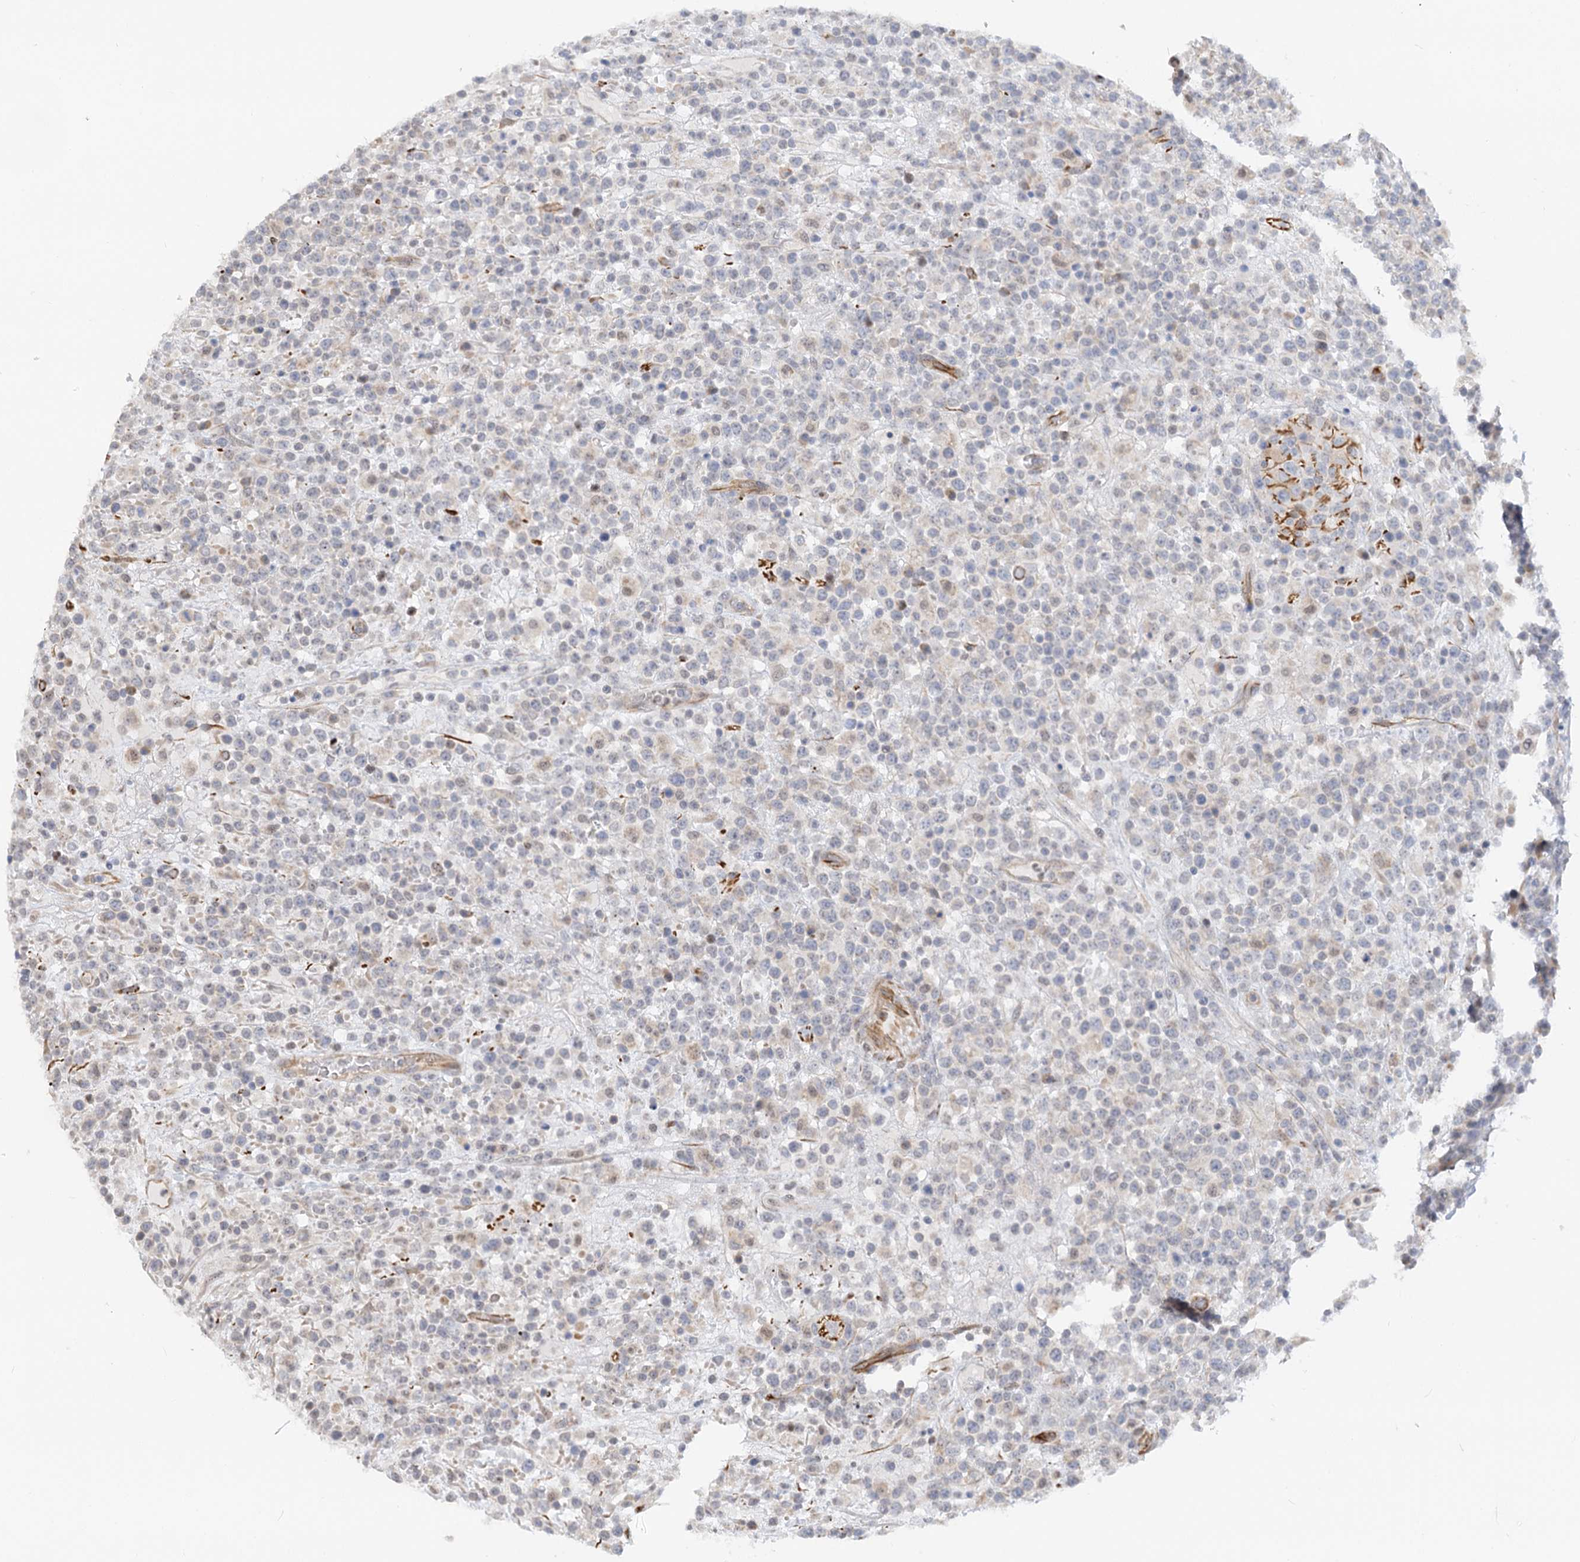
{"staining": {"intensity": "negative", "quantity": "none", "location": "none"}, "tissue": "lymphoma", "cell_type": "Tumor cells", "image_type": "cancer", "snomed": [{"axis": "morphology", "description": "Malignant lymphoma, non-Hodgkin's type, High grade"}, {"axis": "topography", "description": "Colon"}], "caption": "Immunohistochemical staining of human high-grade malignant lymphoma, non-Hodgkin's type demonstrates no significant staining in tumor cells. (Stains: DAB (3,3'-diaminobenzidine) IHC with hematoxylin counter stain, Microscopy: brightfield microscopy at high magnification).", "gene": "NELL2", "patient": {"sex": "female", "age": 53}}